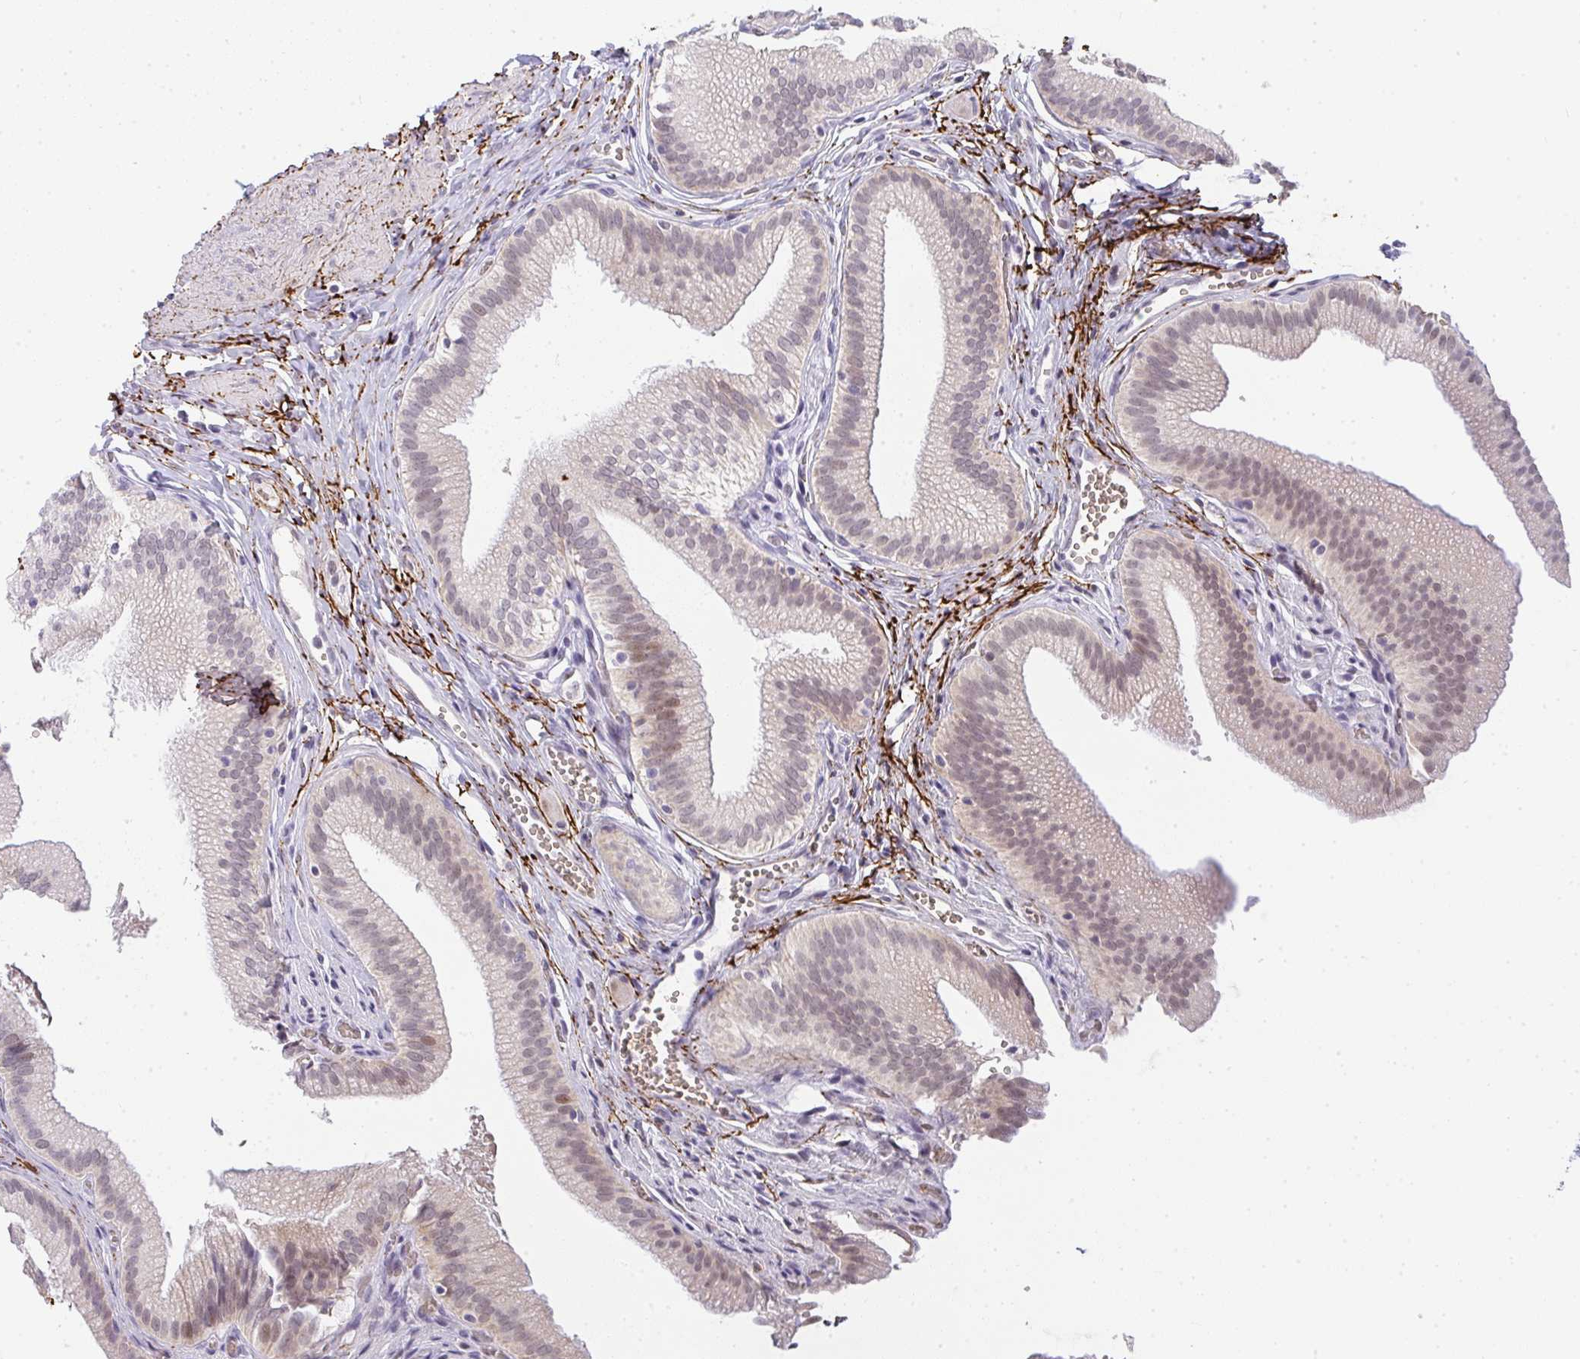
{"staining": {"intensity": "weak", "quantity": "<25%", "location": "nuclear"}, "tissue": "gallbladder", "cell_type": "Glandular cells", "image_type": "normal", "snomed": [{"axis": "morphology", "description": "Normal tissue, NOS"}, {"axis": "topography", "description": "Gallbladder"}, {"axis": "topography", "description": "Peripheral nerve tissue"}], "caption": "IHC of unremarkable human gallbladder reveals no staining in glandular cells.", "gene": "TNMD", "patient": {"sex": "male", "age": 17}}